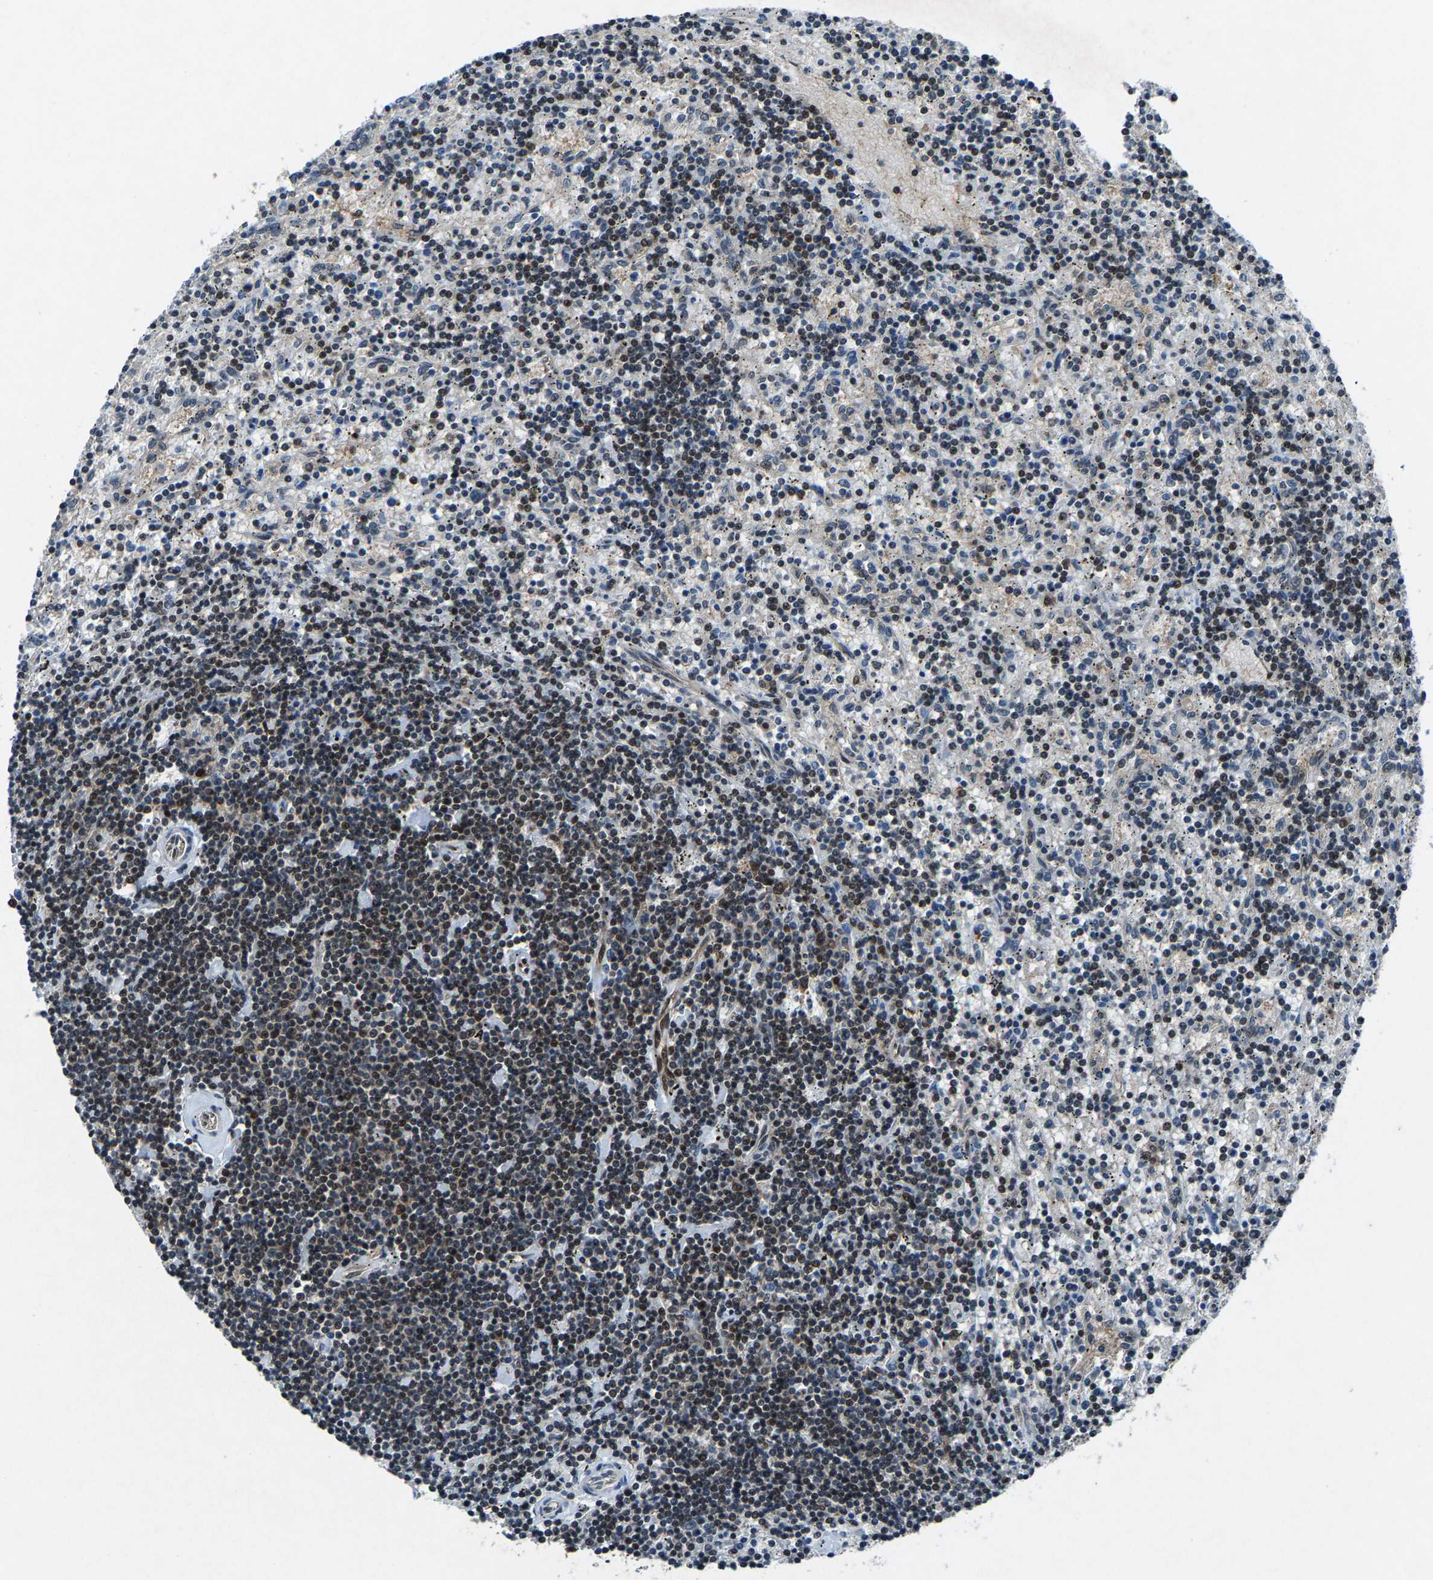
{"staining": {"intensity": "strong", "quantity": ">75%", "location": "nuclear"}, "tissue": "lymphoma", "cell_type": "Tumor cells", "image_type": "cancer", "snomed": [{"axis": "morphology", "description": "Malignant lymphoma, non-Hodgkin's type, Low grade"}, {"axis": "topography", "description": "Spleen"}], "caption": "Immunohistochemical staining of human lymphoma shows strong nuclear protein expression in approximately >75% of tumor cells.", "gene": "ATXN3", "patient": {"sex": "male", "age": 76}}